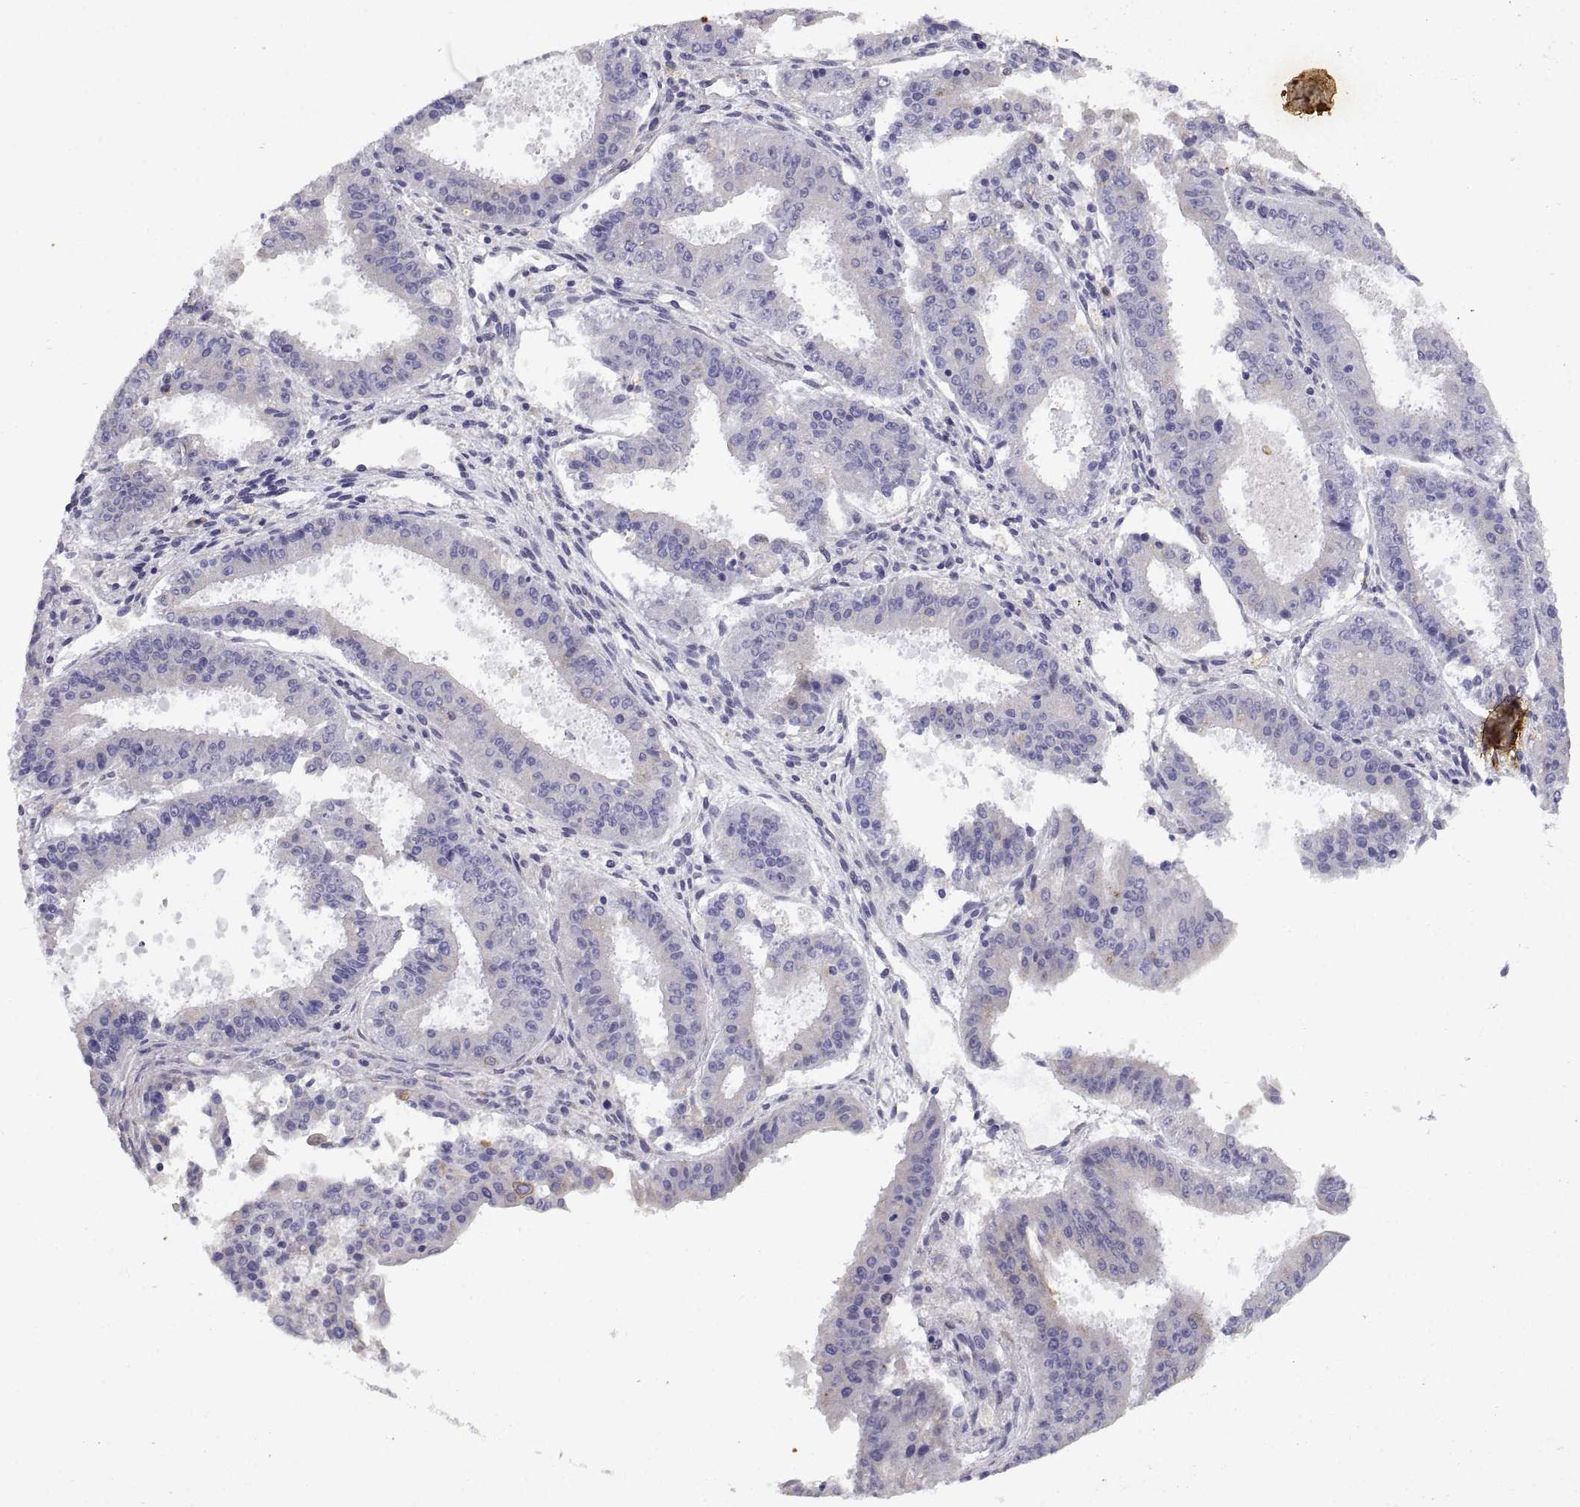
{"staining": {"intensity": "negative", "quantity": "none", "location": "none"}, "tissue": "ovarian cancer", "cell_type": "Tumor cells", "image_type": "cancer", "snomed": [{"axis": "morphology", "description": "Carcinoma, endometroid"}, {"axis": "topography", "description": "Ovary"}], "caption": "IHC micrograph of ovarian cancer (endometroid carcinoma) stained for a protein (brown), which shows no staining in tumor cells. (DAB (3,3'-diaminobenzidine) immunohistochemistry with hematoxylin counter stain).", "gene": "DOK3", "patient": {"sex": "female", "age": 42}}